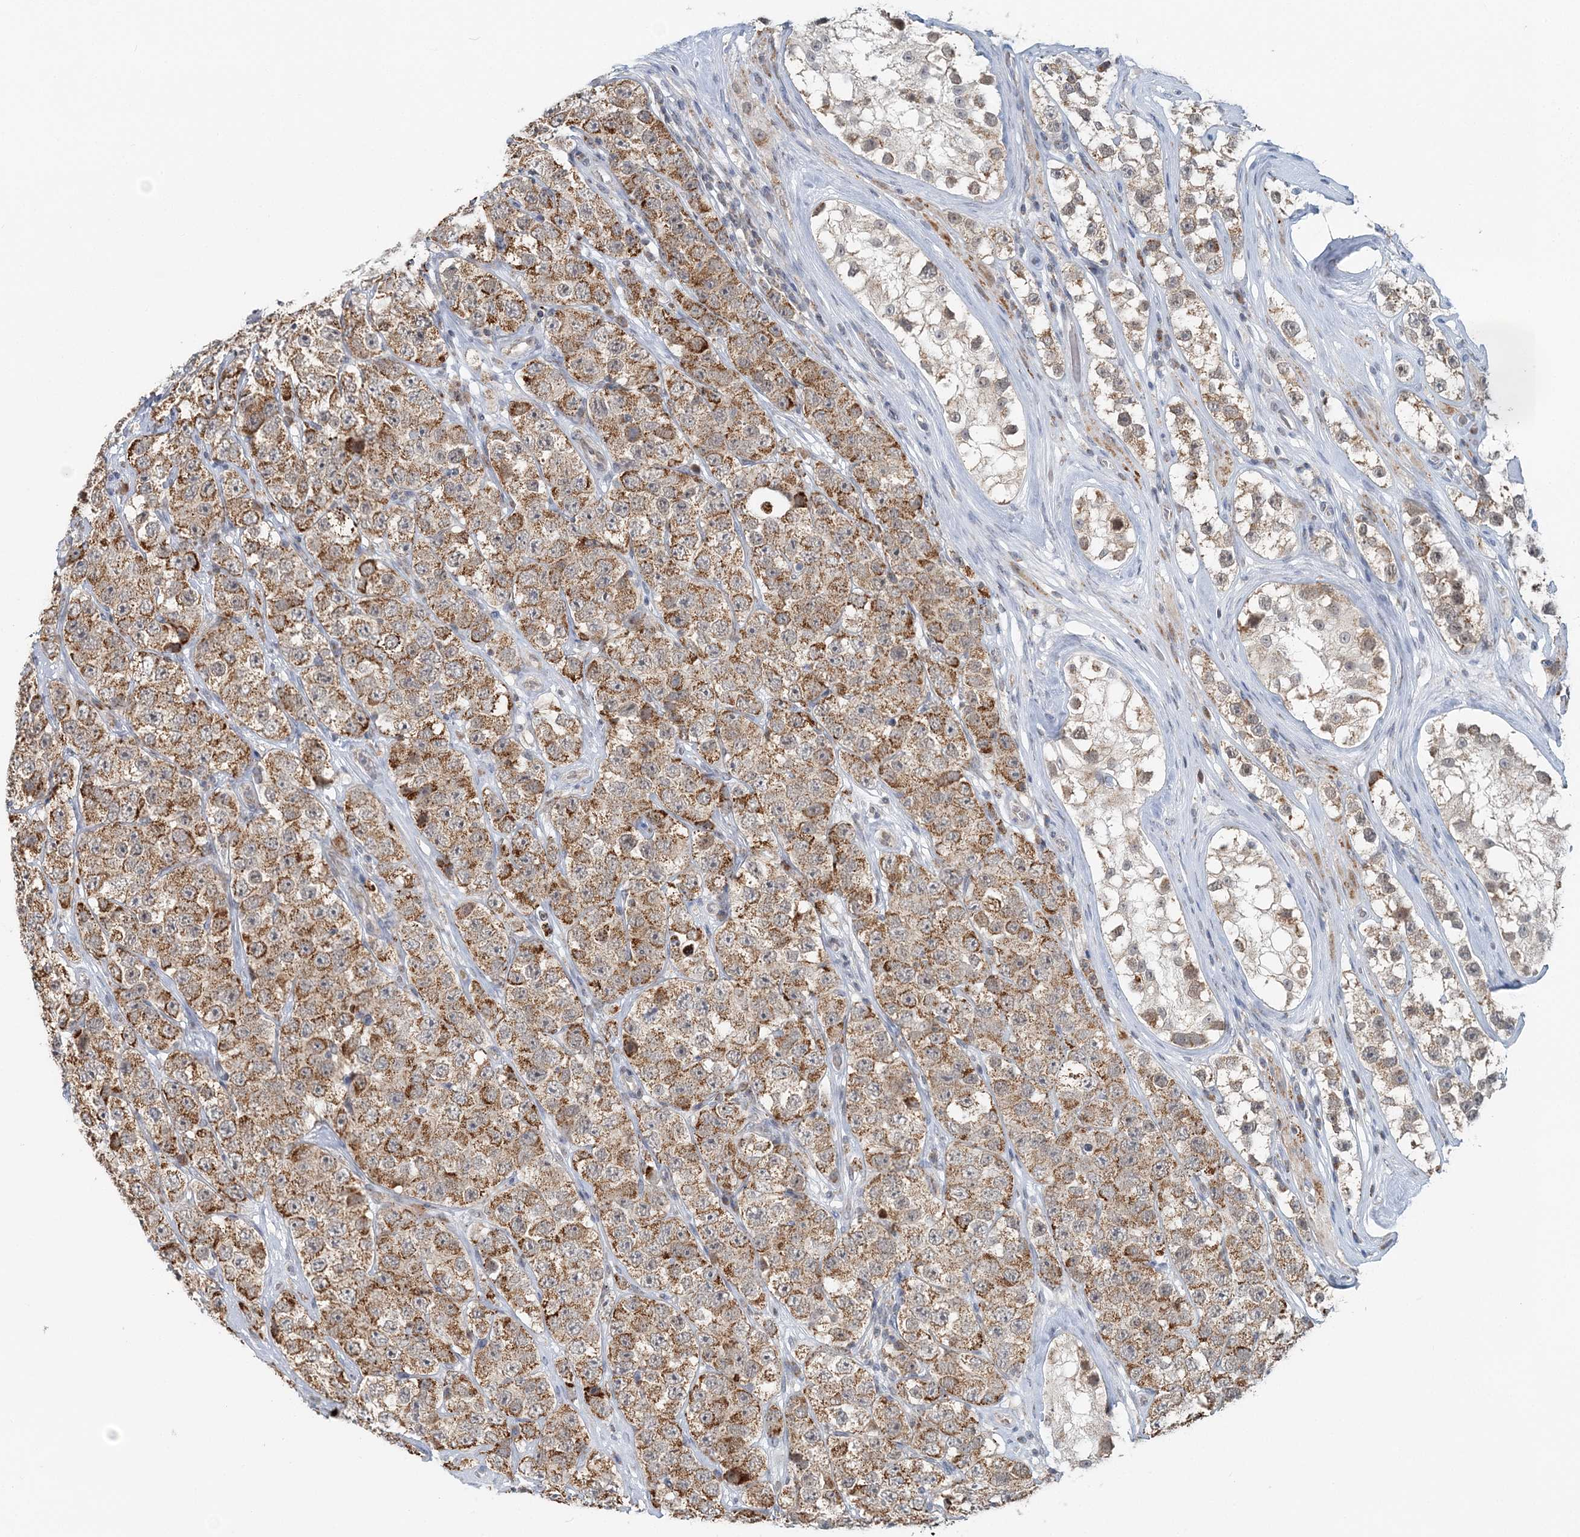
{"staining": {"intensity": "moderate", "quantity": ">75%", "location": "cytoplasmic/membranous"}, "tissue": "testis cancer", "cell_type": "Tumor cells", "image_type": "cancer", "snomed": [{"axis": "morphology", "description": "Seminoma, NOS"}, {"axis": "topography", "description": "Testis"}], "caption": "Immunohistochemistry (IHC) micrograph of testis cancer stained for a protein (brown), which exhibits medium levels of moderate cytoplasmic/membranous expression in approximately >75% of tumor cells.", "gene": "RNF150", "patient": {"sex": "male", "age": 28}}